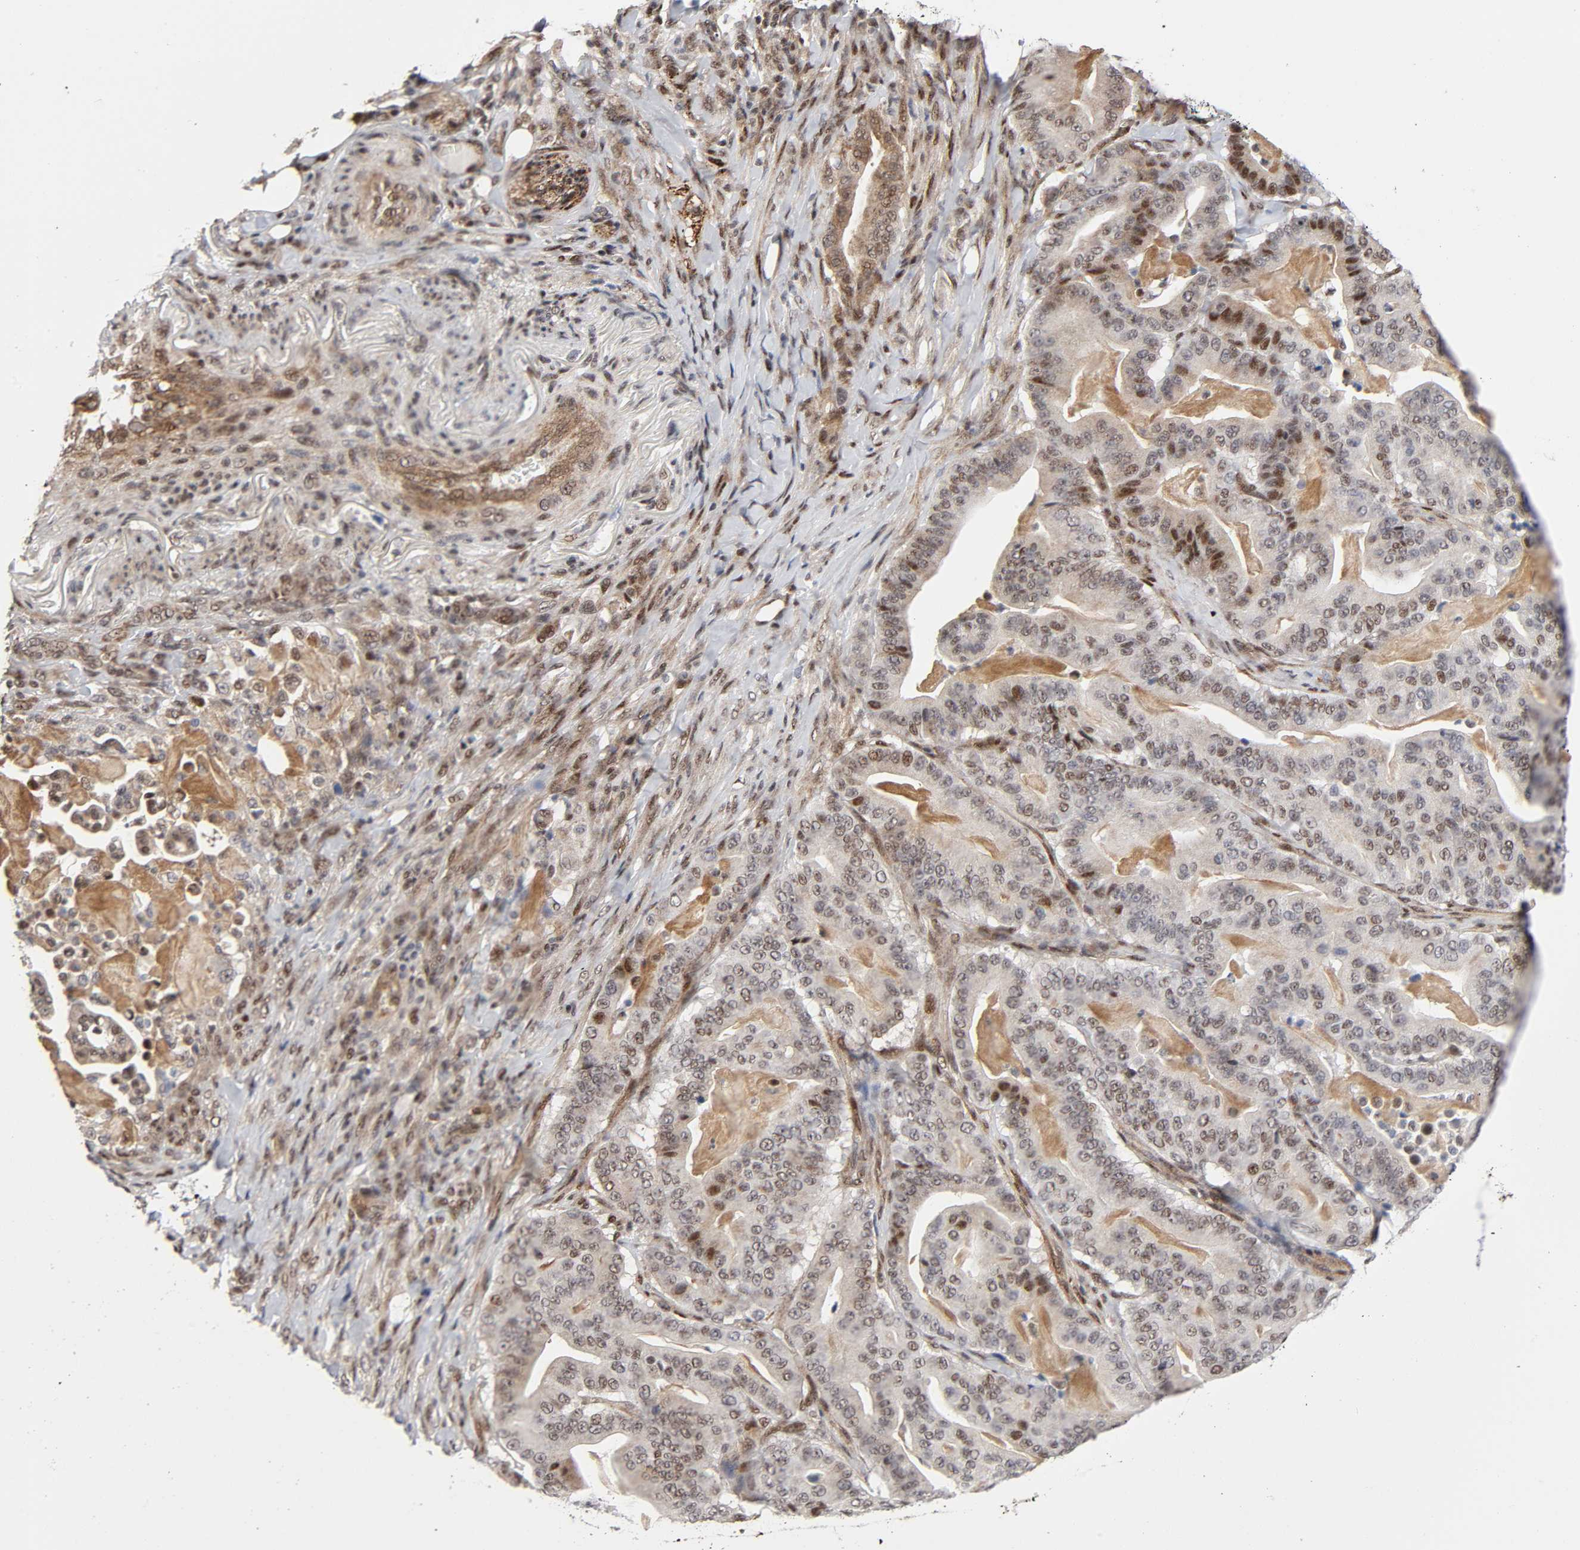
{"staining": {"intensity": "moderate", "quantity": "25%-75%", "location": "nuclear"}, "tissue": "pancreatic cancer", "cell_type": "Tumor cells", "image_type": "cancer", "snomed": [{"axis": "morphology", "description": "Adenocarcinoma, NOS"}, {"axis": "topography", "description": "Pancreas"}], "caption": "Pancreatic cancer (adenocarcinoma) stained with DAB immunohistochemistry demonstrates medium levels of moderate nuclear expression in about 25%-75% of tumor cells.", "gene": "STK38", "patient": {"sex": "male", "age": 63}}